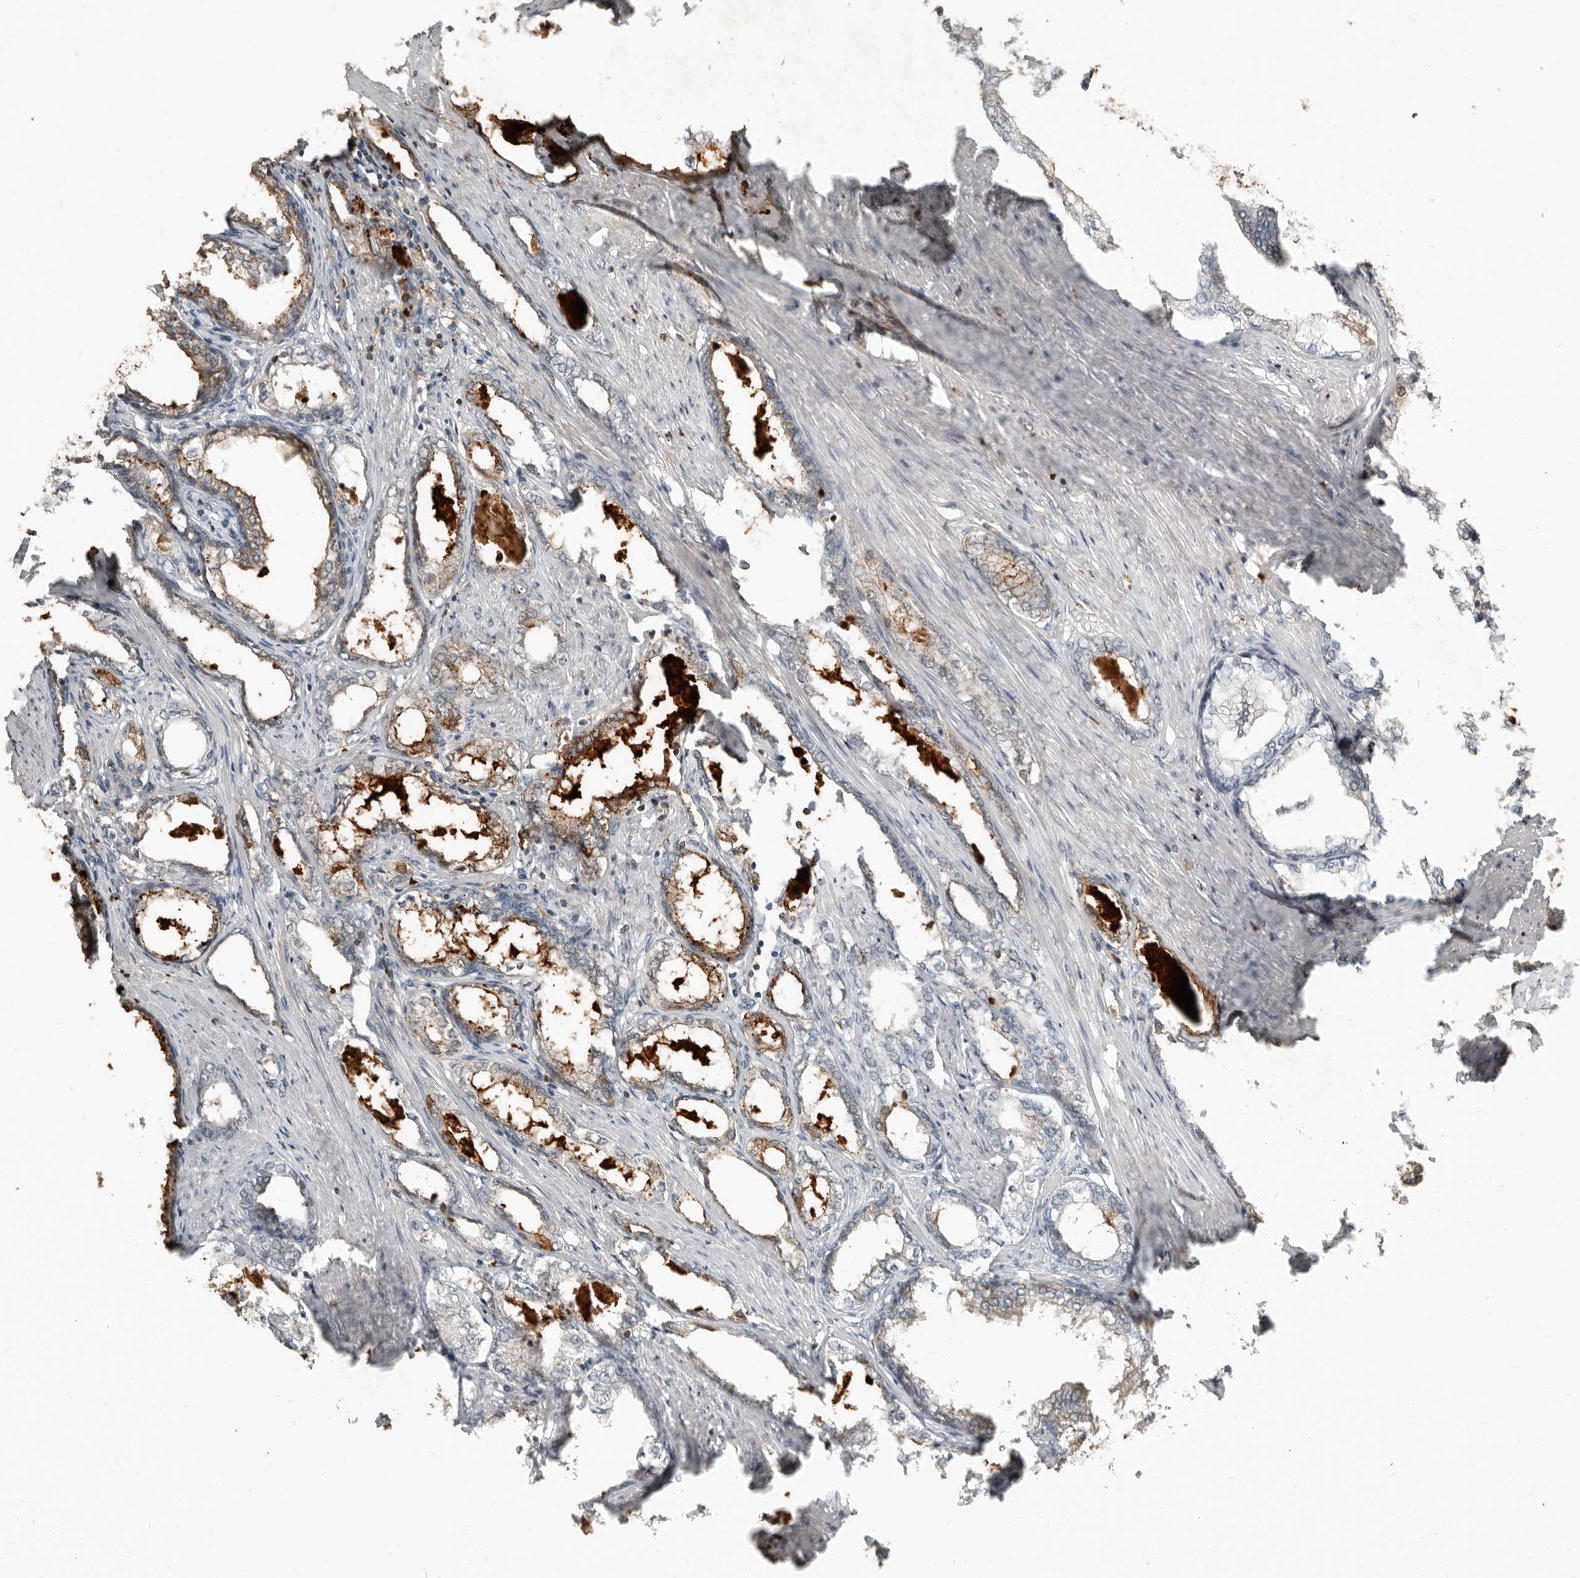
{"staining": {"intensity": "moderate", "quantity": "<25%", "location": "cytoplasmic/membranous"}, "tissue": "prostate cancer", "cell_type": "Tumor cells", "image_type": "cancer", "snomed": [{"axis": "morphology", "description": "Adenocarcinoma, High grade"}, {"axis": "topography", "description": "Prostate"}], "caption": "Tumor cells display moderate cytoplasmic/membranous staining in about <25% of cells in prostate adenocarcinoma (high-grade).", "gene": "KLHL38", "patient": {"sex": "male", "age": 58}}